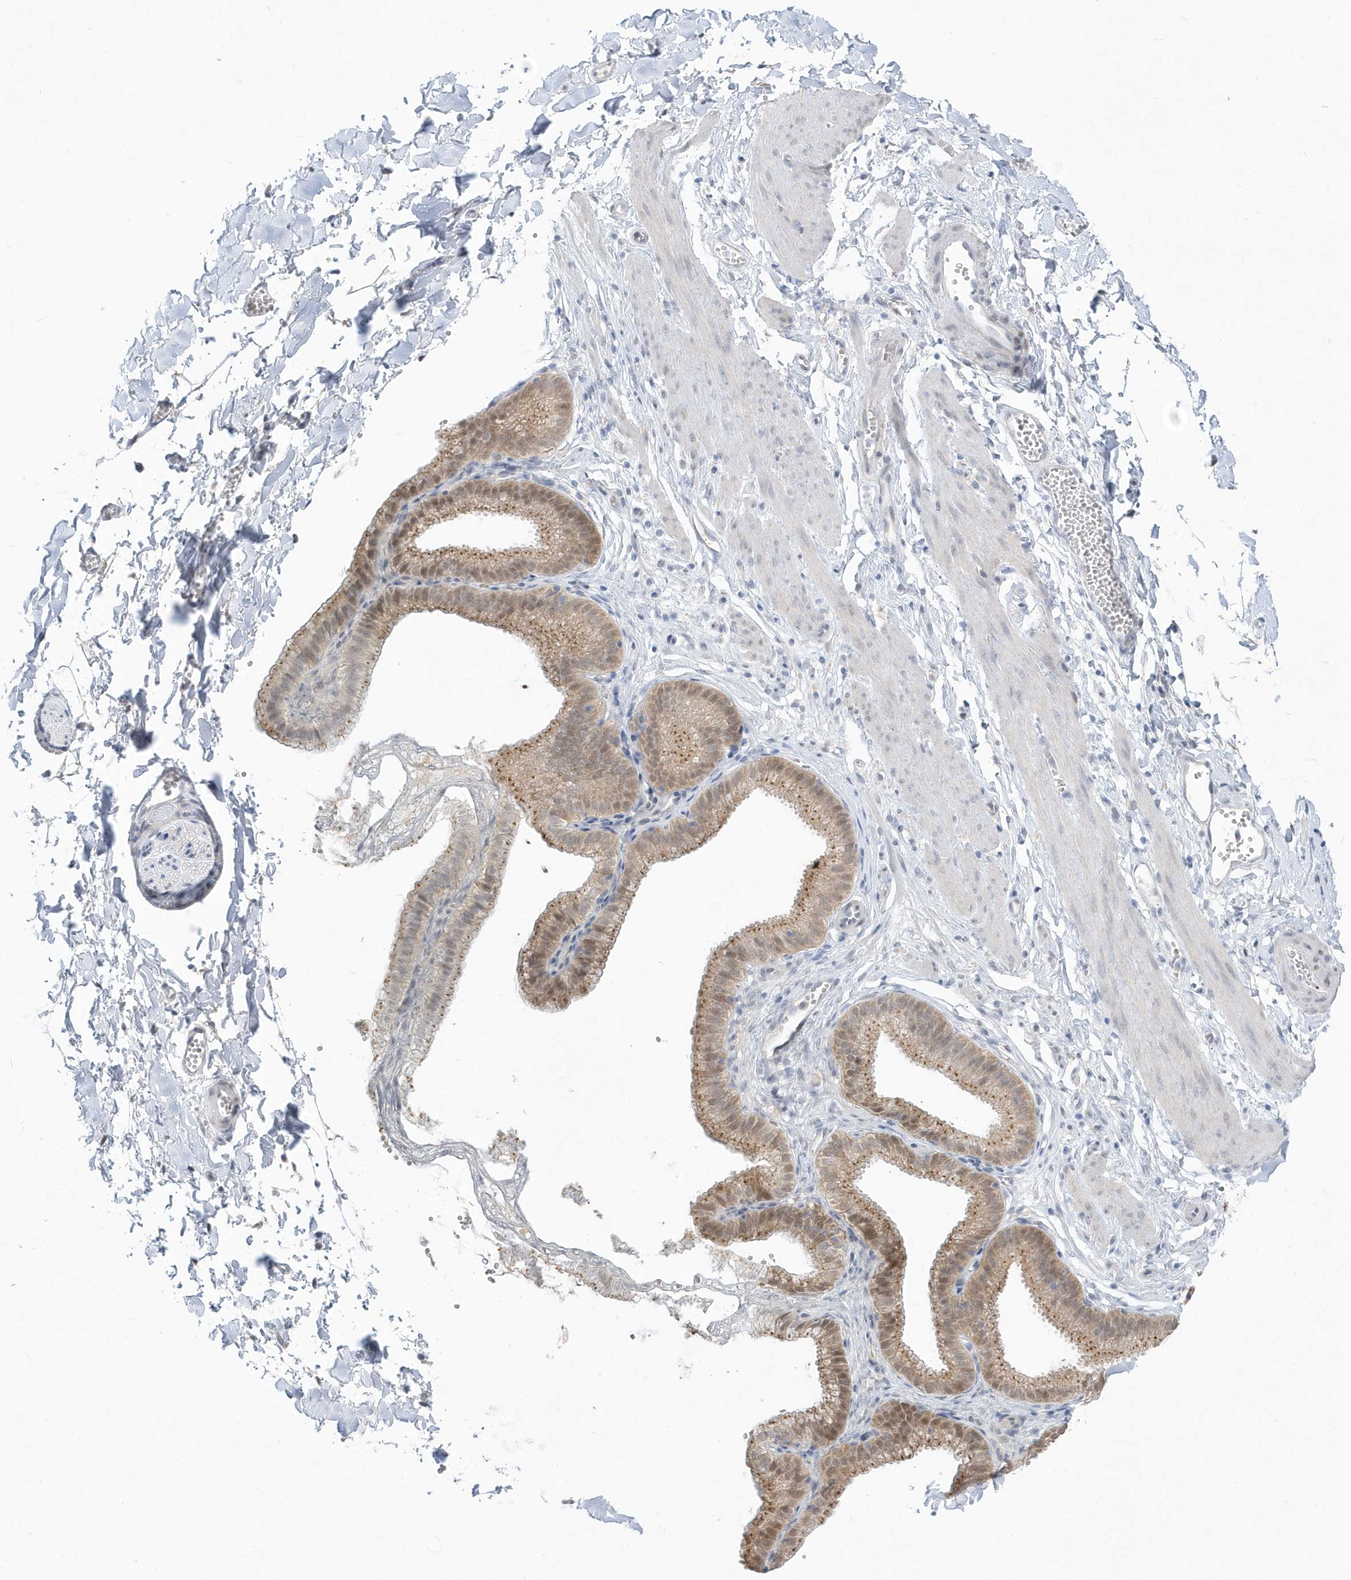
{"staining": {"intensity": "weak", "quantity": "25%-75%", "location": "cytoplasmic/membranous"}, "tissue": "adipose tissue", "cell_type": "Adipocytes", "image_type": "normal", "snomed": [{"axis": "morphology", "description": "Normal tissue, NOS"}, {"axis": "topography", "description": "Gallbladder"}, {"axis": "topography", "description": "Peripheral nerve tissue"}], "caption": "Adipose tissue stained with immunohistochemistry (IHC) reveals weak cytoplasmic/membranous positivity in about 25%-75% of adipocytes. (Brightfield microscopy of DAB IHC at high magnification).", "gene": "PCBD1", "patient": {"sex": "male", "age": 38}}